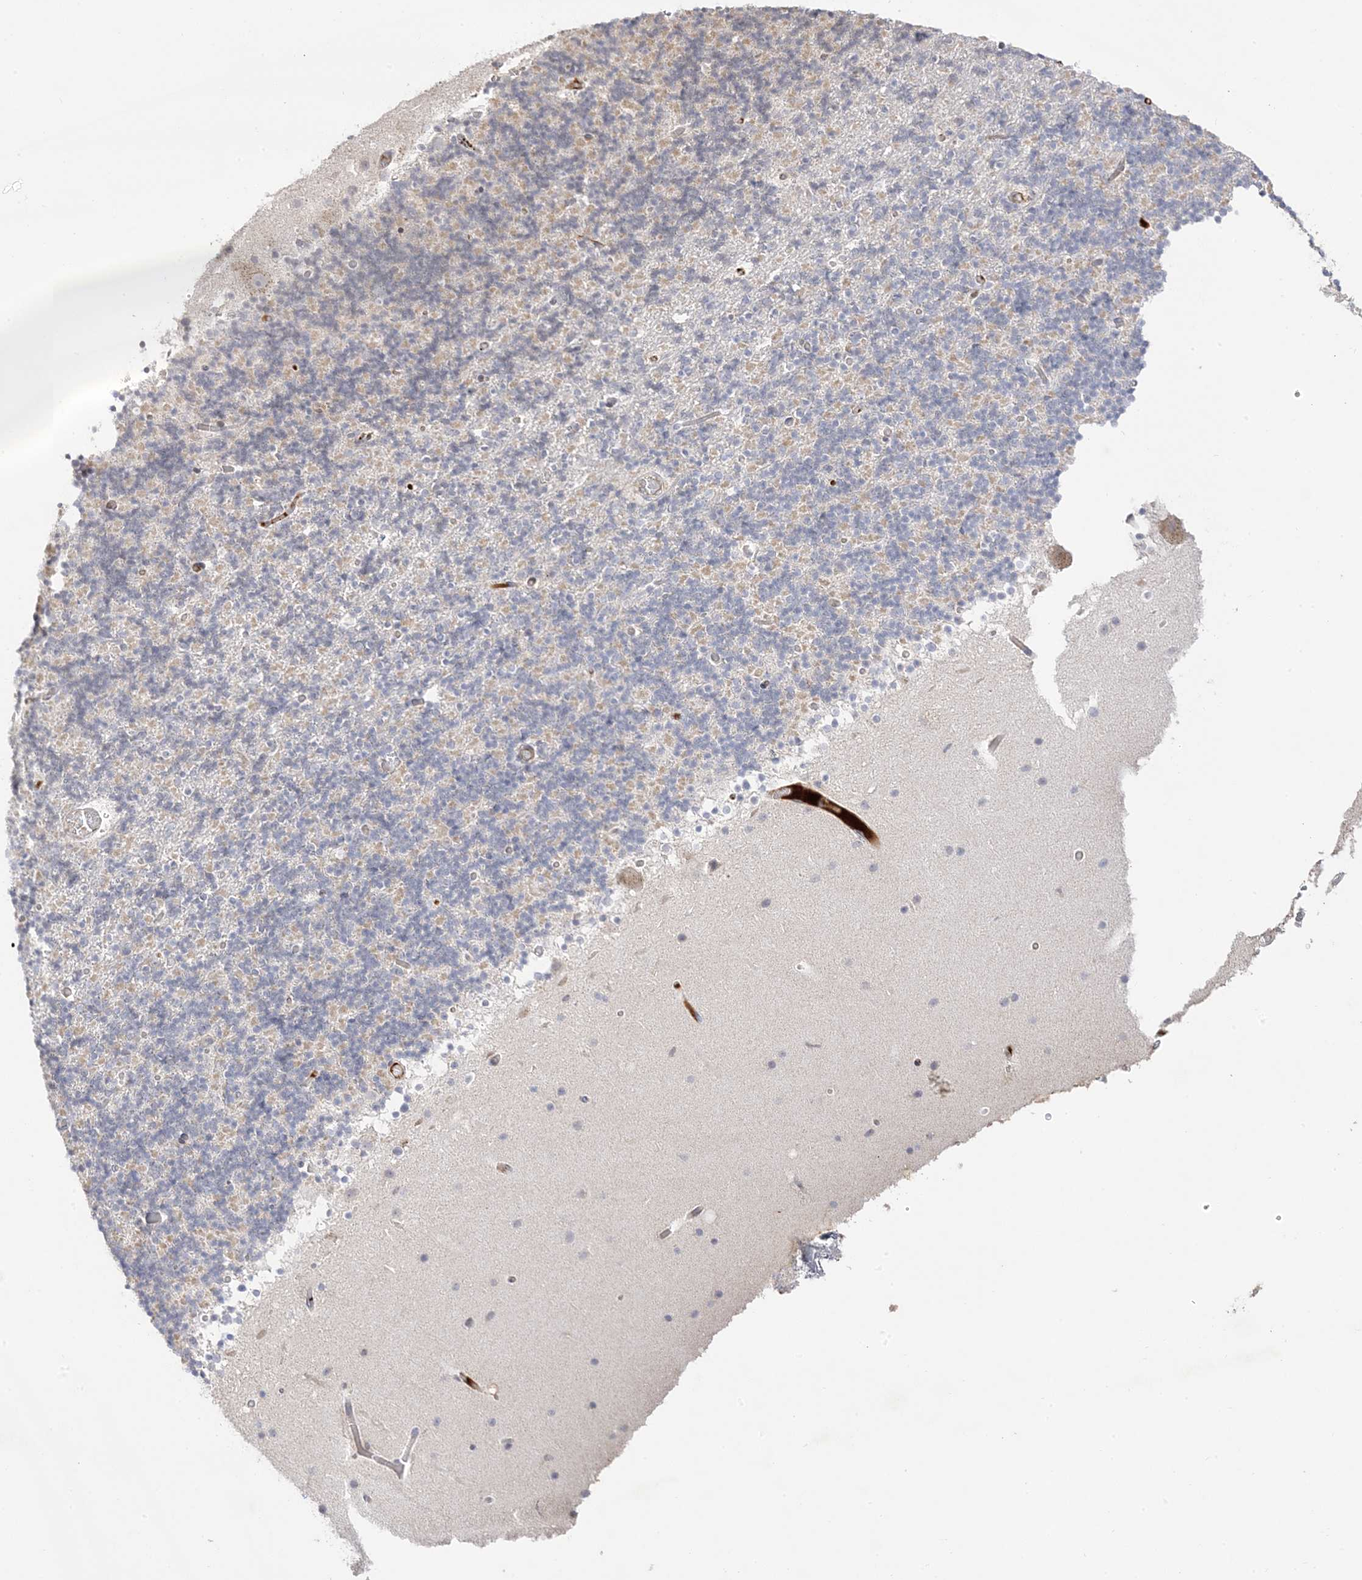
{"staining": {"intensity": "negative", "quantity": "none", "location": "none"}, "tissue": "cerebellum", "cell_type": "Cells in granular layer", "image_type": "normal", "snomed": [{"axis": "morphology", "description": "Normal tissue, NOS"}, {"axis": "topography", "description": "Cerebellum"}], "caption": "This photomicrograph is of normal cerebellum stained with immunohistochemistry to label a protein in brown with the nuclei are counter-stained blue. There is no expression in cells in granular layer.", "gene": "TRANK1", "patient": {"sex": "male", "age": 57}}